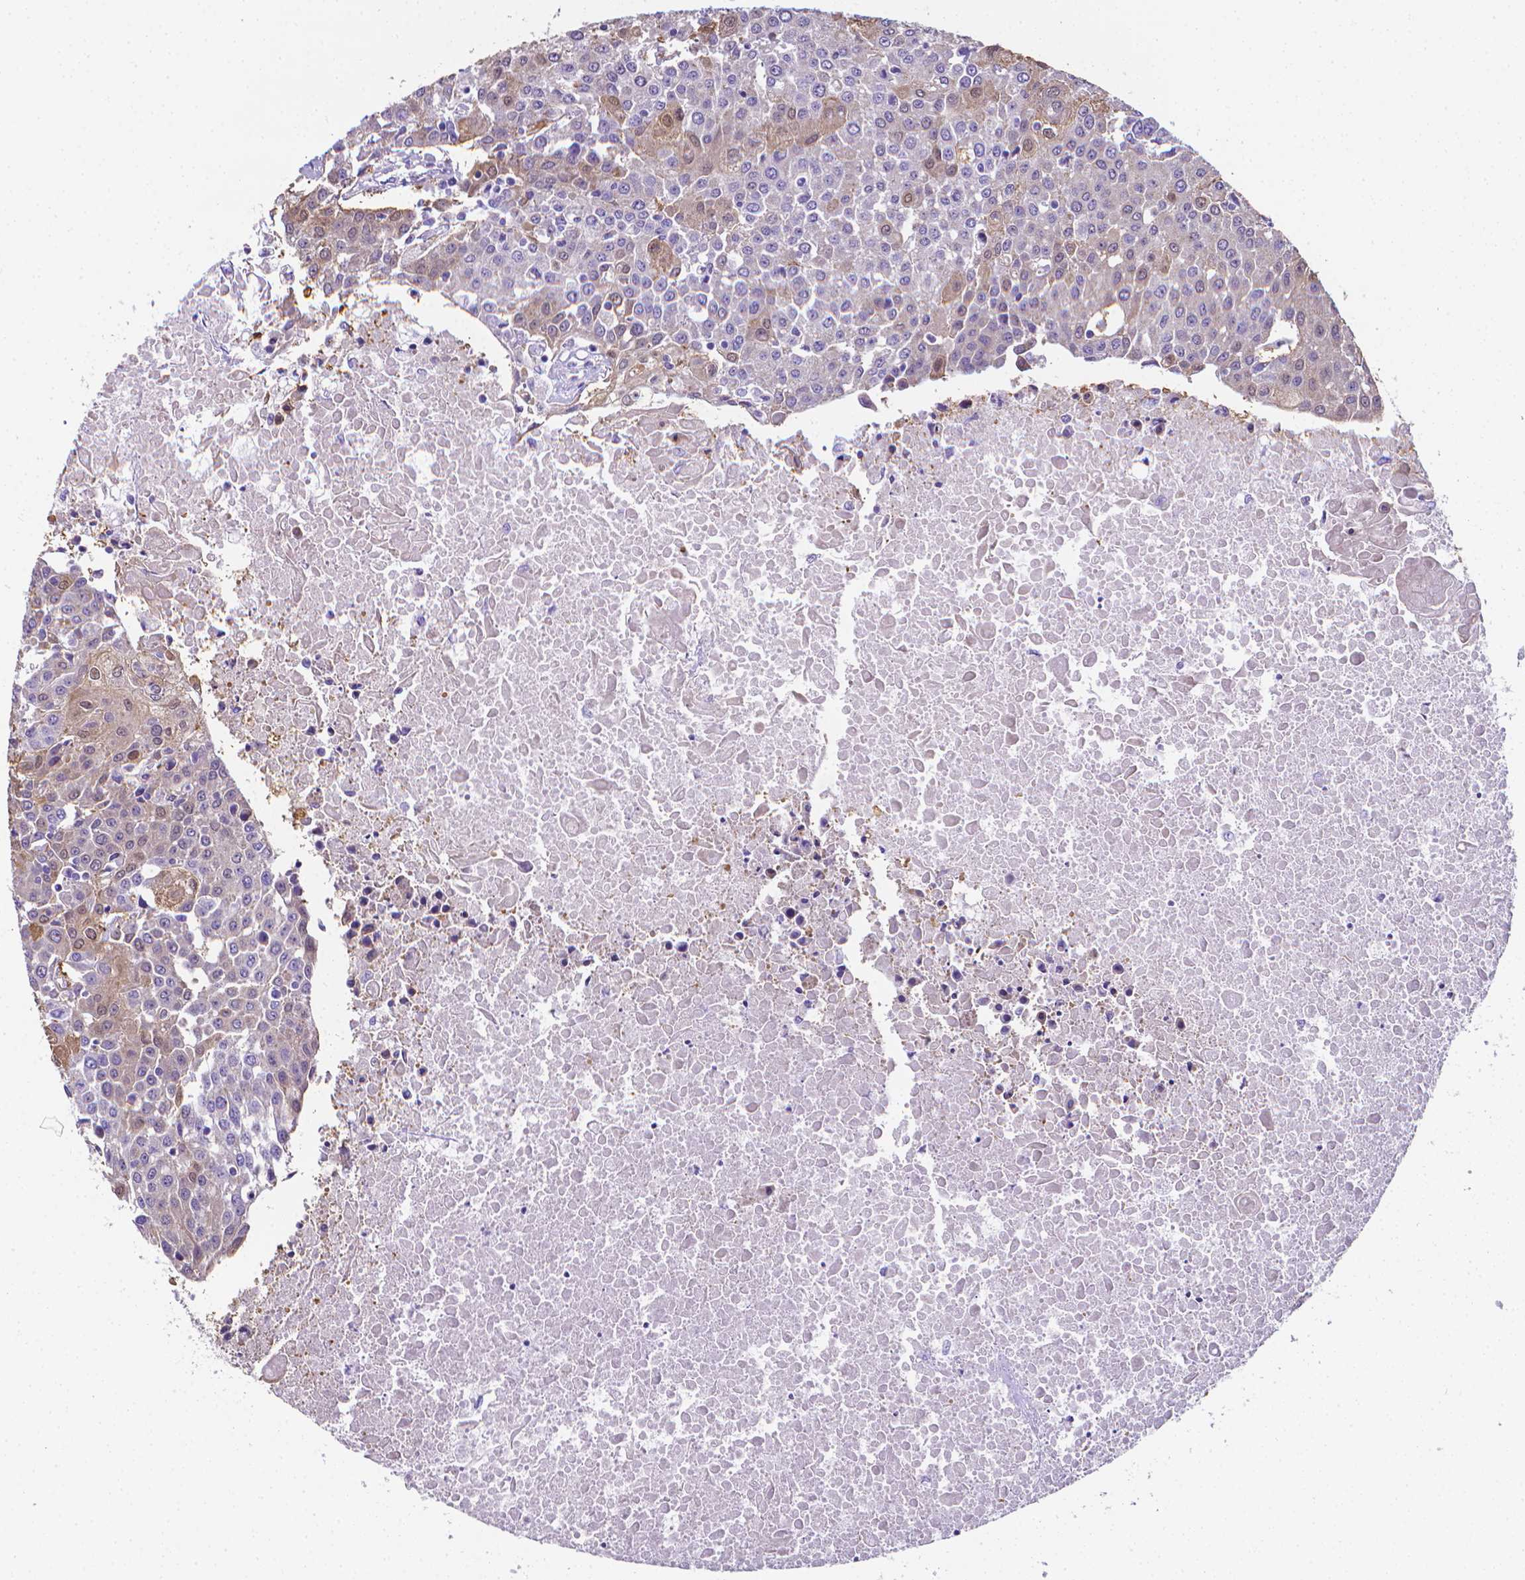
{"staining": {"intensity": "weak", "quantity": "<25%", "location": "cytoplasmic/membranous"}, "tissue": "urothelial cancer", "cell_type": "Tumor cells", "image_type": "cancer", "snomed": [{"axis": "morphology", "description": "Urothelial carcinoma, High grade"}, {"axis": "topography", "description": "Urinary bladder"}], "caption": "Protein analysis of urothelial carcinoma (high-grade) shows no significant staining in tumor cells.", "gene": "LRRC73", "patient": {"sex": "female", "age": 85}}